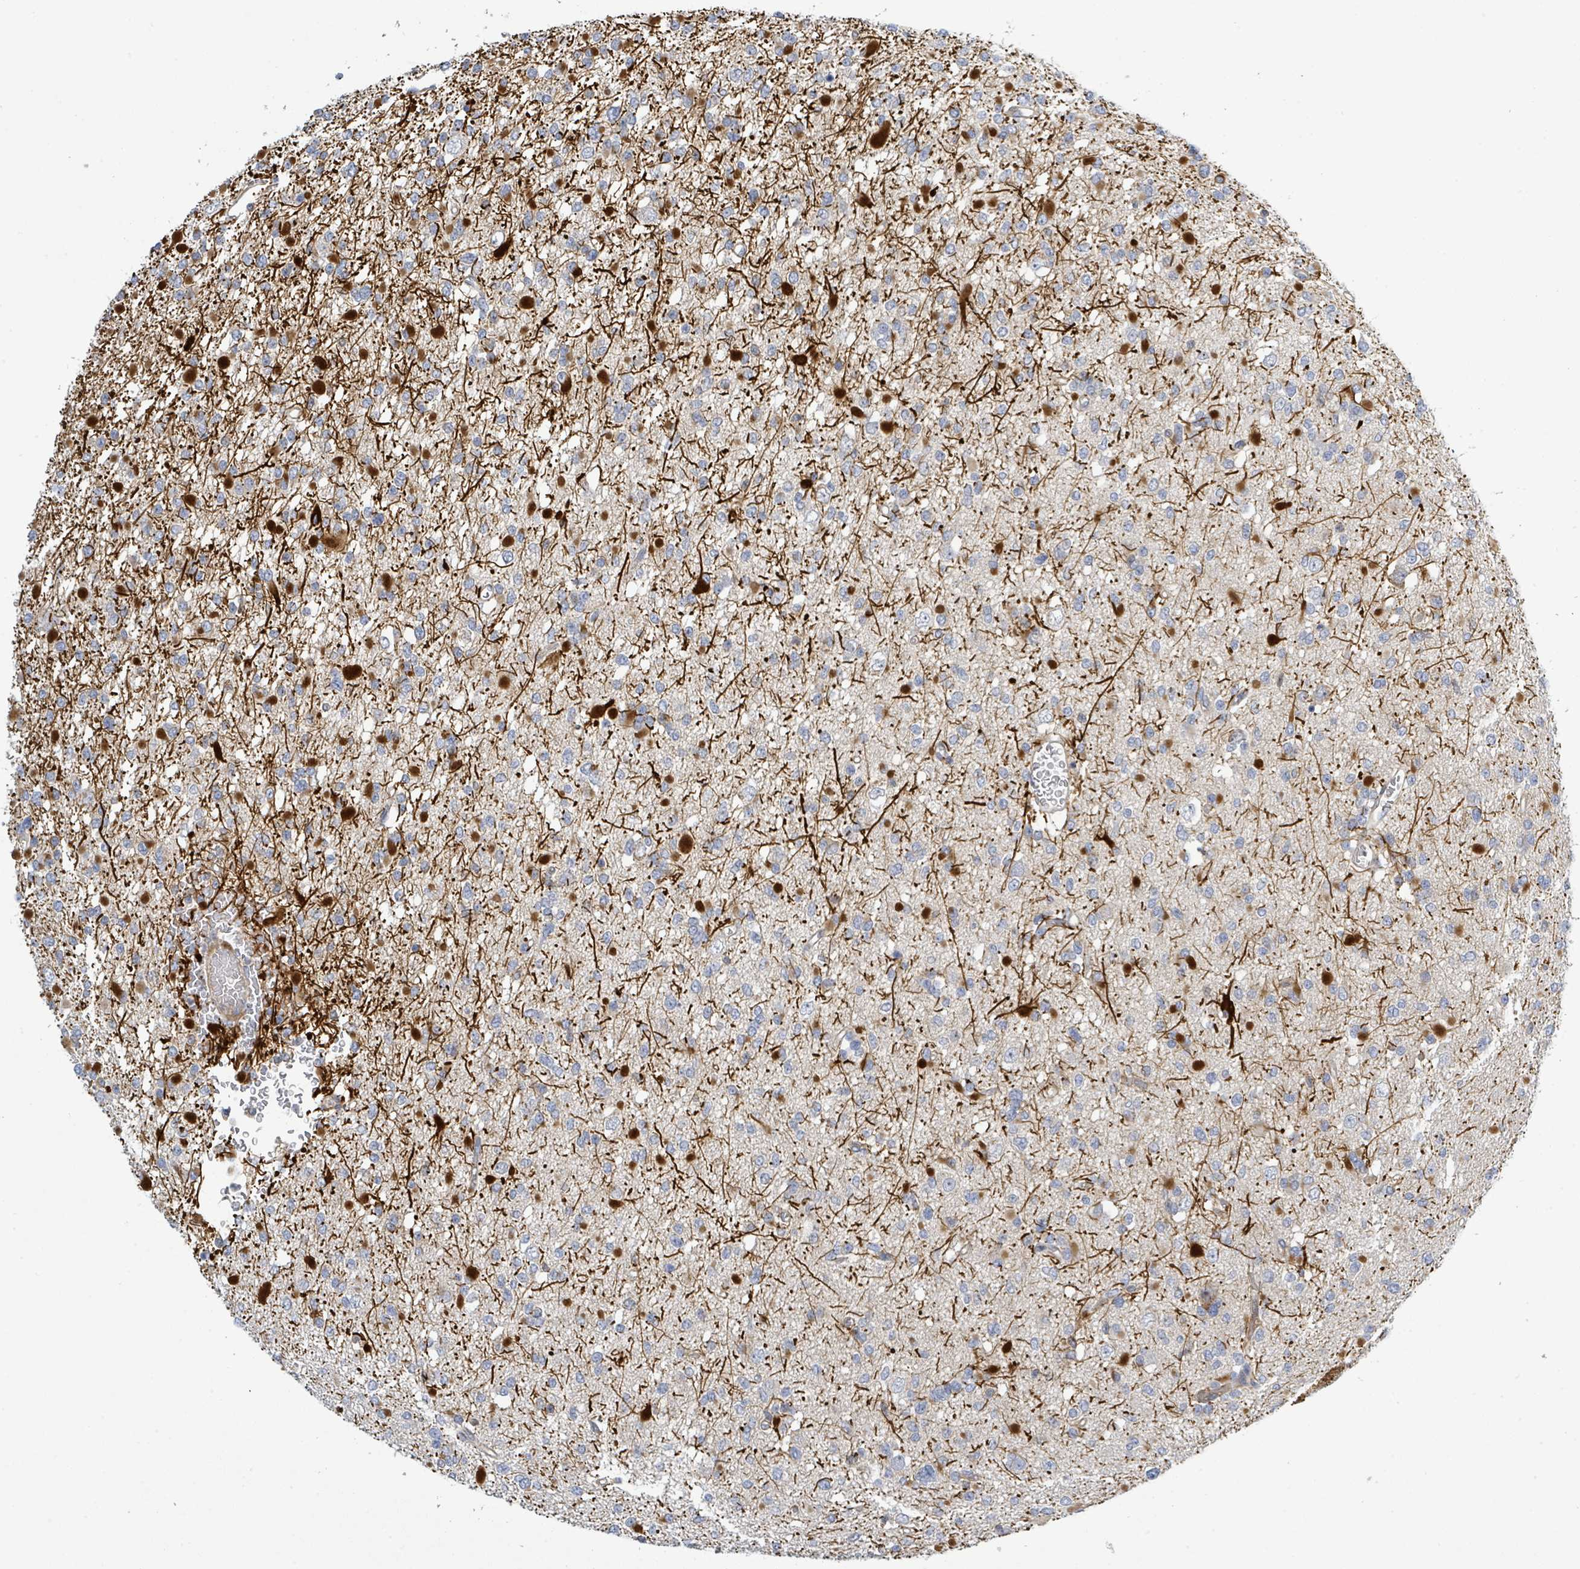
{"staining": {"intensity": "strong", "quantity": "<25%", "location": "cytoplasmic/membranous"}, "tissue": "glioma", "cell_type": "Tumor cells", "image_type": "cancer", "snomed": [{"axis": "morphology", "description": "Glioma, malignant, Low grade"}, {"axis": "topography", "description": "Brain"}], "caption": "Strong cytoplasmic/membranous positivity for a protein is present in about <25% of tumor cells of glioma using immunohistochemistry (IHC).", "gene": "CFAP210", "patient": {"sex": "female", "age": 22}}